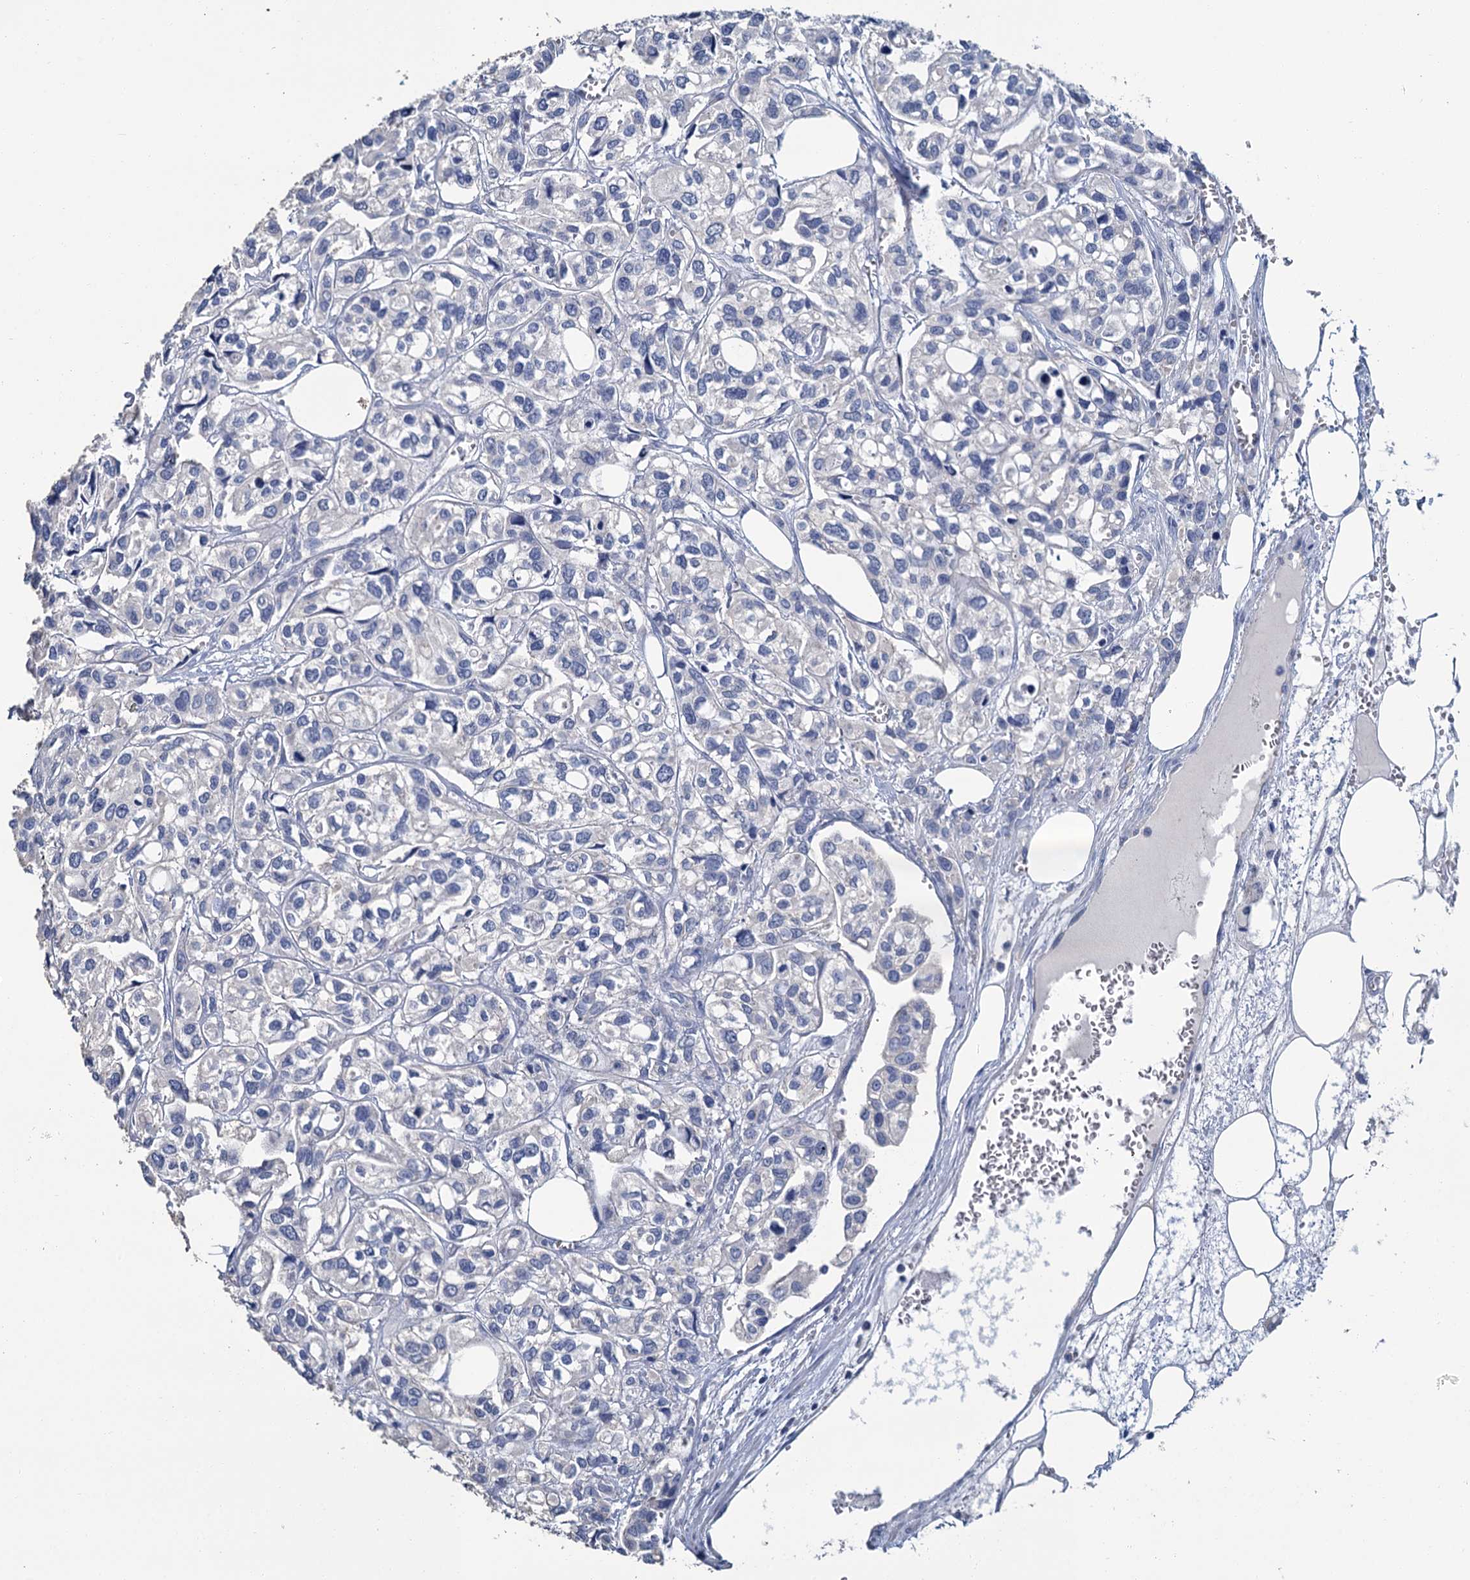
{"staining": {"intensity": "negative", "quantity": "none", "location": "none"}, "tissue": "urothelial cancer", "cell_type": "Tumor cells", "image_type": "cancer", "snomed": [{"axis": "morphology", "description": "Urothelial carcinoma, High grade"}, {"axis": "topography", "description": "Urinary bladder"}], "caption": "High magnification brightfield microscopy of high-grade urothelial carcinoma stained with DAB (brown) and counterstained with hematoxylin (blue): tumor cells show no significant positivity.", "gene": "SNCB", "patient": {"sex": "male", "age": 67}}